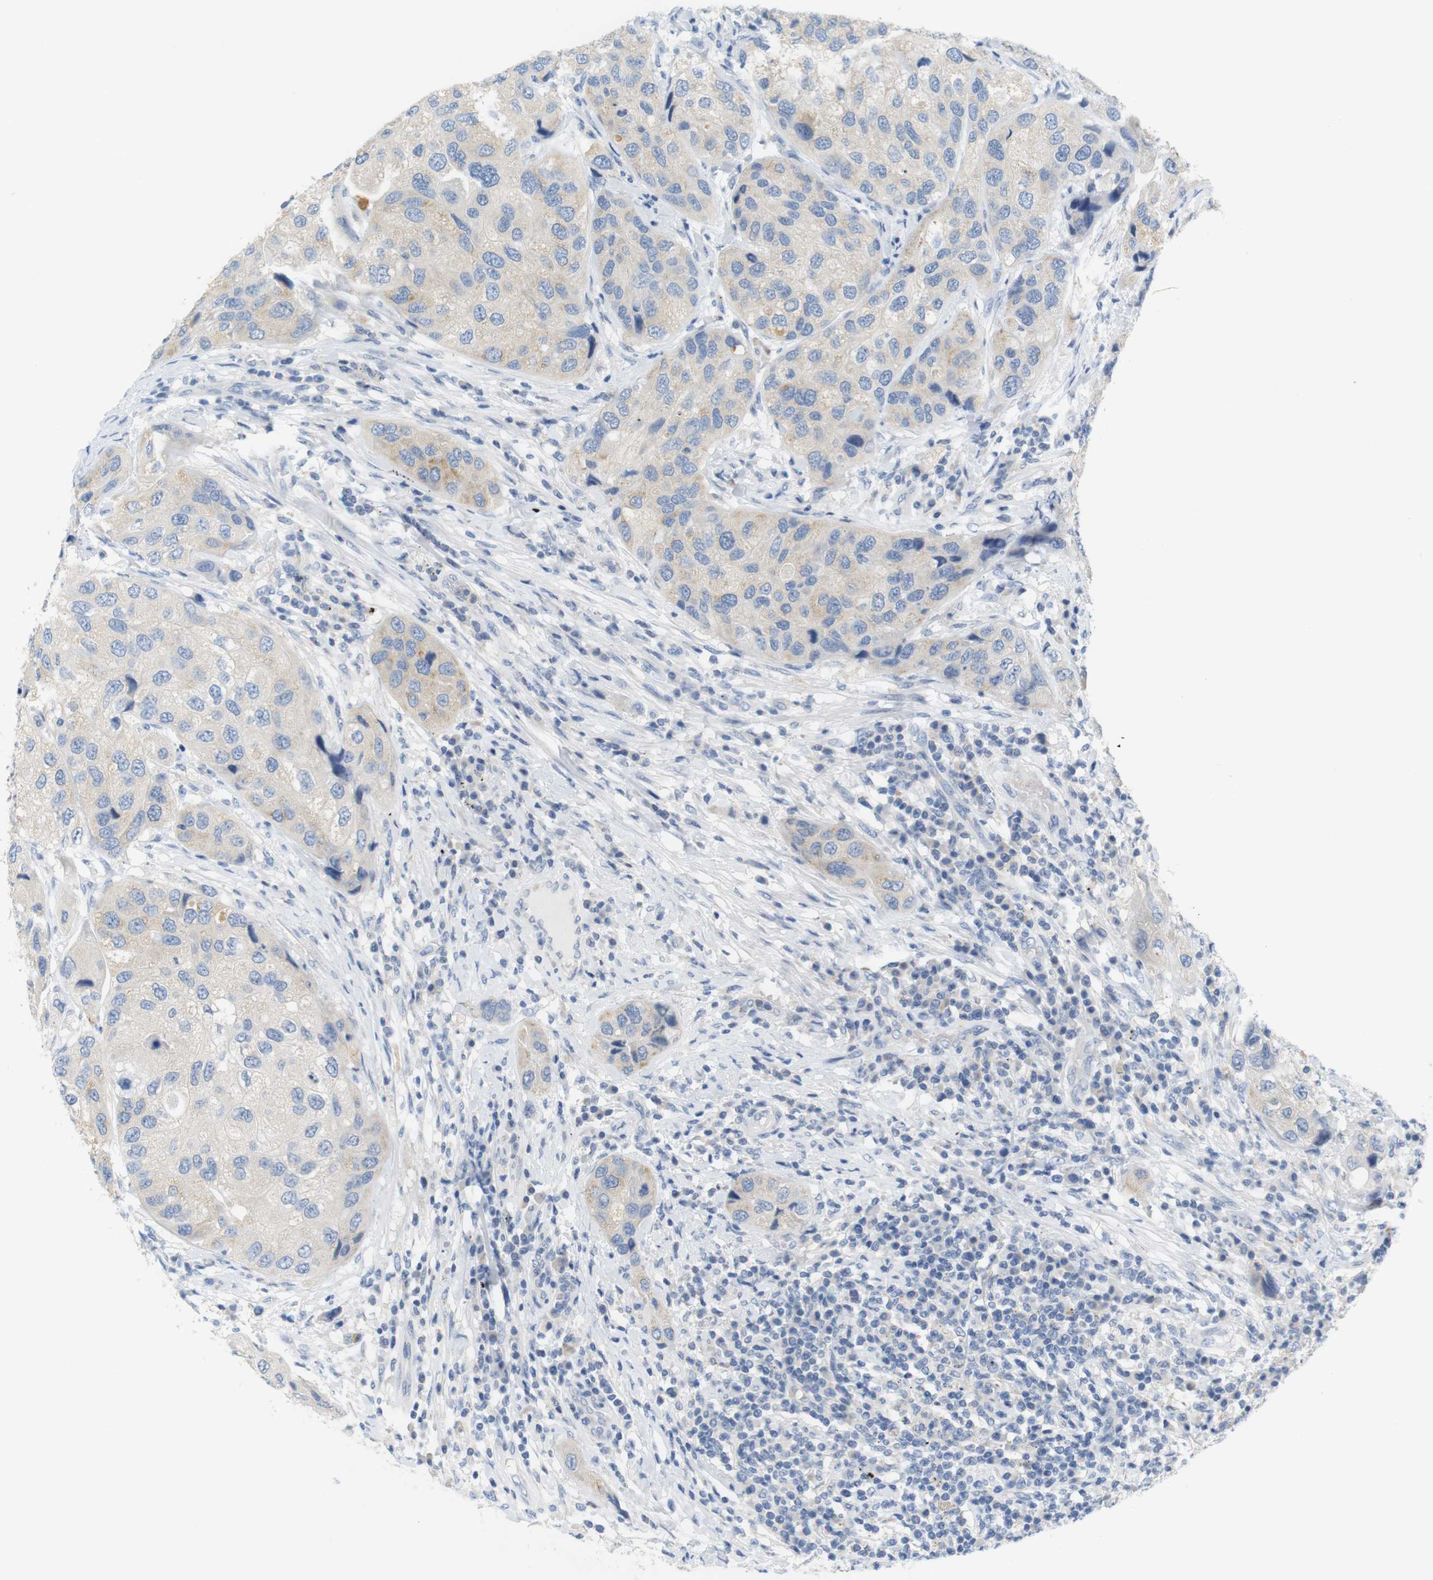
{"staining": {"intensity": "negative", "quantity": "none", "location": "none"}, "tissue": "urothelial cancer", "cell_type": "Tumor cells", "image_type": "cancer", "snomed": [{"axis": "morphology", "description": "Urothelial carcinoma, High grade"}, {"axis": "topography", "description": "Urinary bladder"}], "caption": "Tumor cells are negative for brown protein staining in urothelial carcinoma (high-grade).", "gene": "LRRK2", "patient": {"sex": "female", "age": 64}}